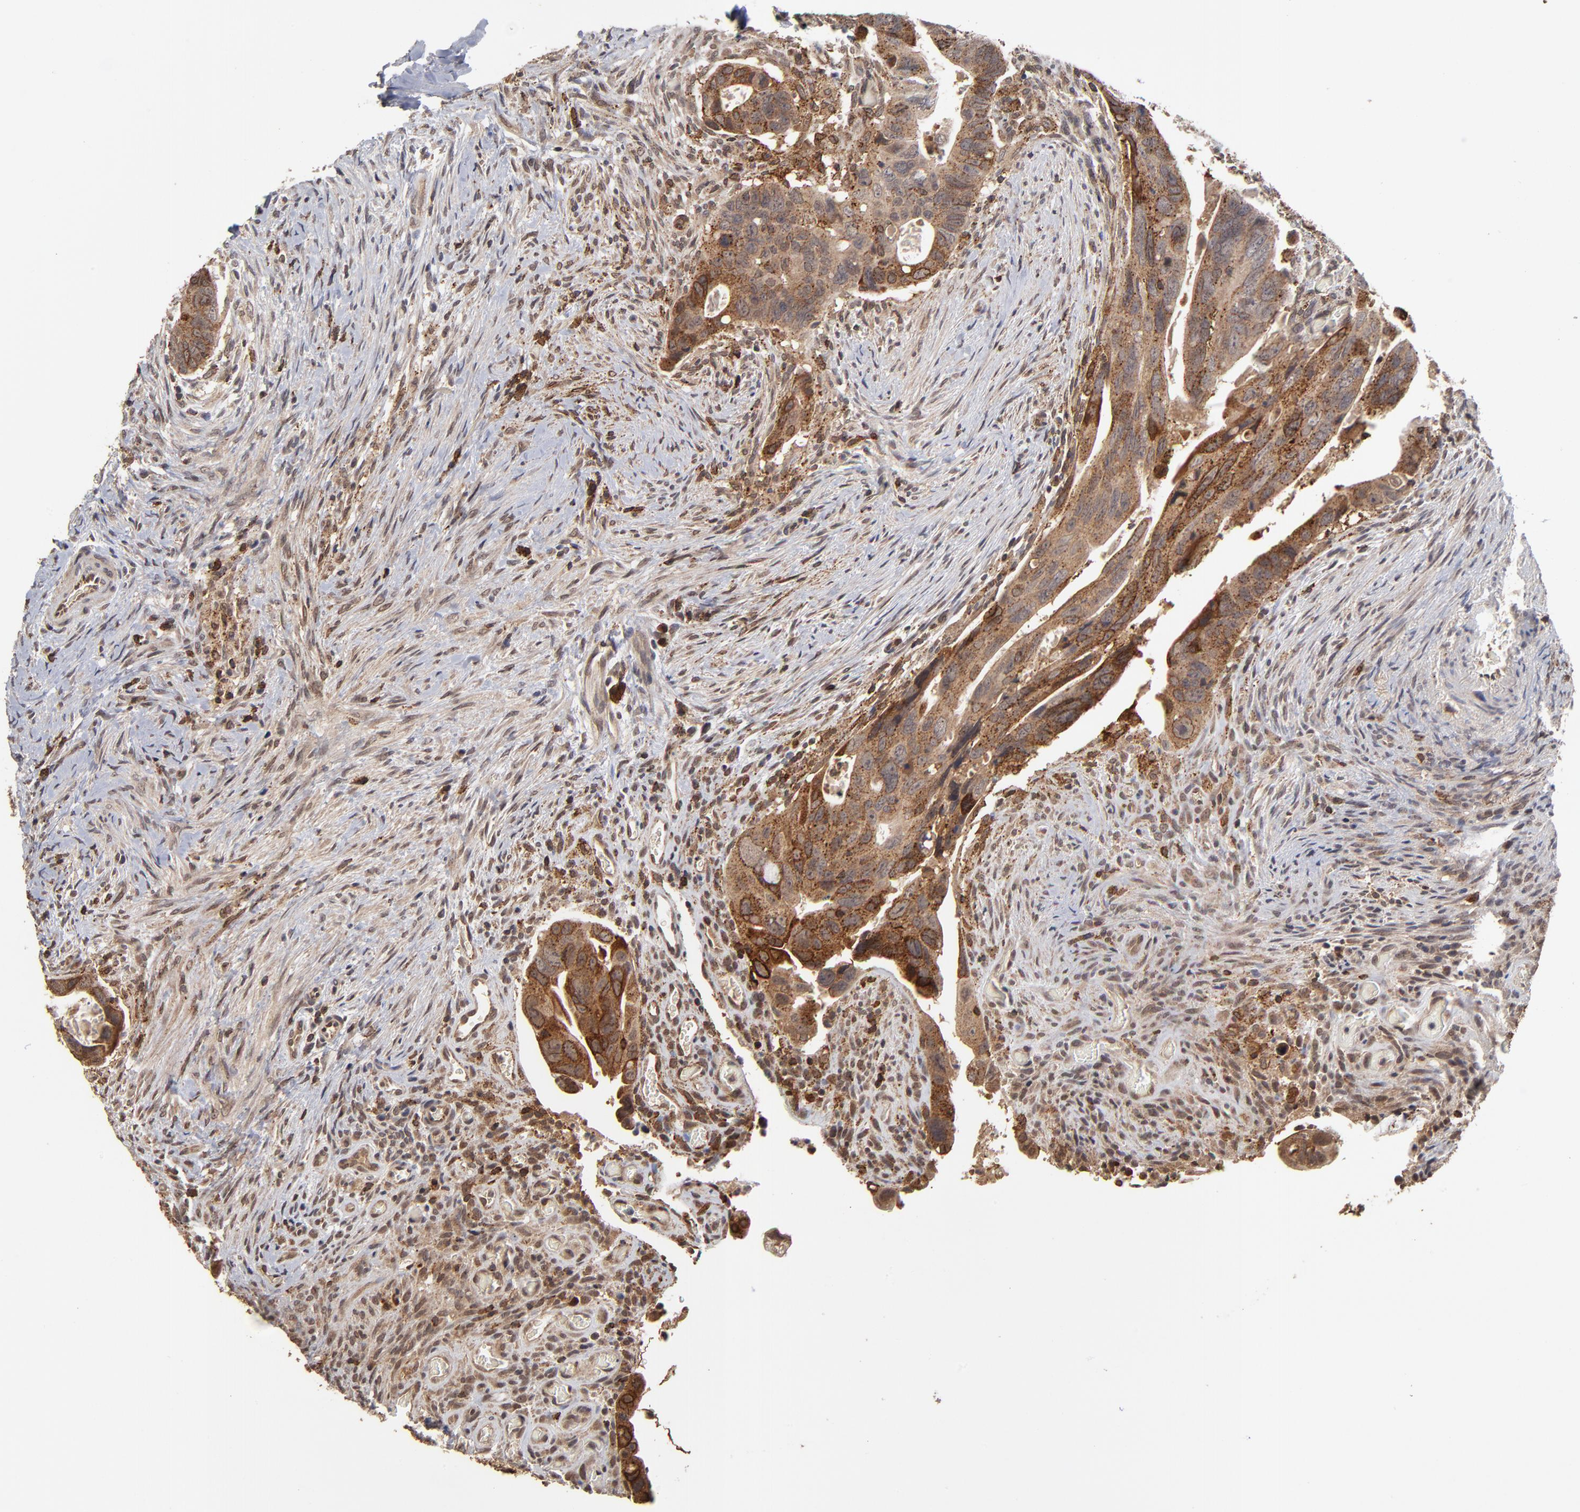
{"staining": {"intensity": "strong", "quantity": ">75%", "location": "cytoplasmic/membranous"}, "tissue": "colorectal cancer", "cell_type": "Tumor cells", "image_type": "cancer", "snomed": [{"axis": "morphology", "description": "Adenocarcinoma, NOS"}, {"axis": "topography", "description": "Rectum"}], "caption": "Human colorectal cancer (adenocarcinoma) stained for a protein (brown) exhibits strong cytoplasmic/membranous positive staining in about >75% of tumor cells.", "gene": "ASB8", "patient": {"sex": "male", "age": 53}}